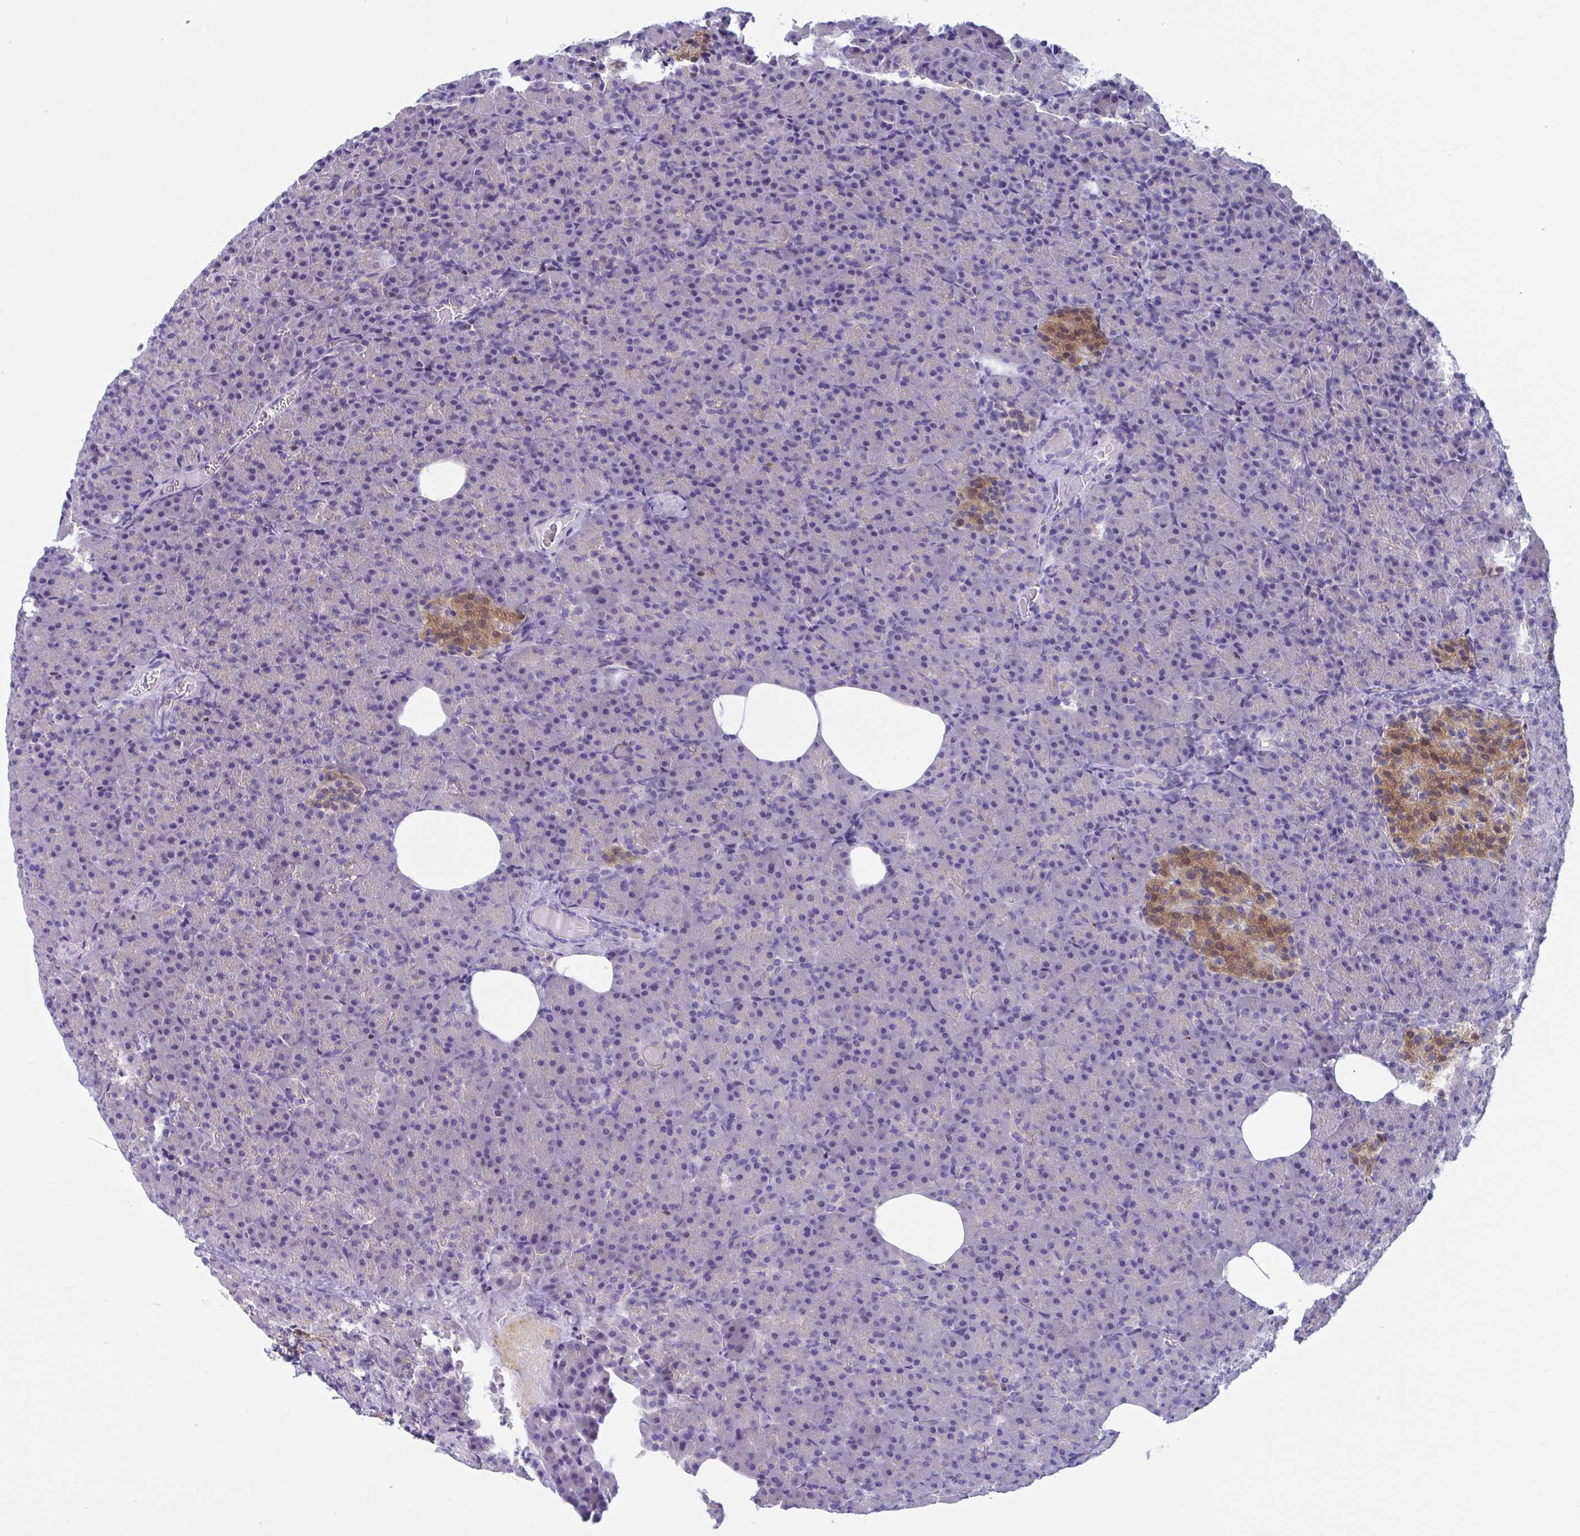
{"staining": {"intensity": "negative", "quantity": "none", "location": "none"}, "tissue": "pancreas", "cell_type": "Exocrine glandular cells", "image_type": "normal", "snomed": [{"axis": "morphology", "description": "Normal tissue, NOS"}, {"axis": "topography", "description": "Pancreas"}], "caption": "Immunohistochemistry (IHC) photomicrograph of unremarkable pancreas: human pancreas stained with DAB (3,3'-diaminobenzidine) exhibits no significant protein positivity in exocrine glandular cells. (Immunohistochemistry (IHC), brightfield microscopy, high magnification).", "gene": "SNX11", "patient": {"sex": "female", "age": 74}}